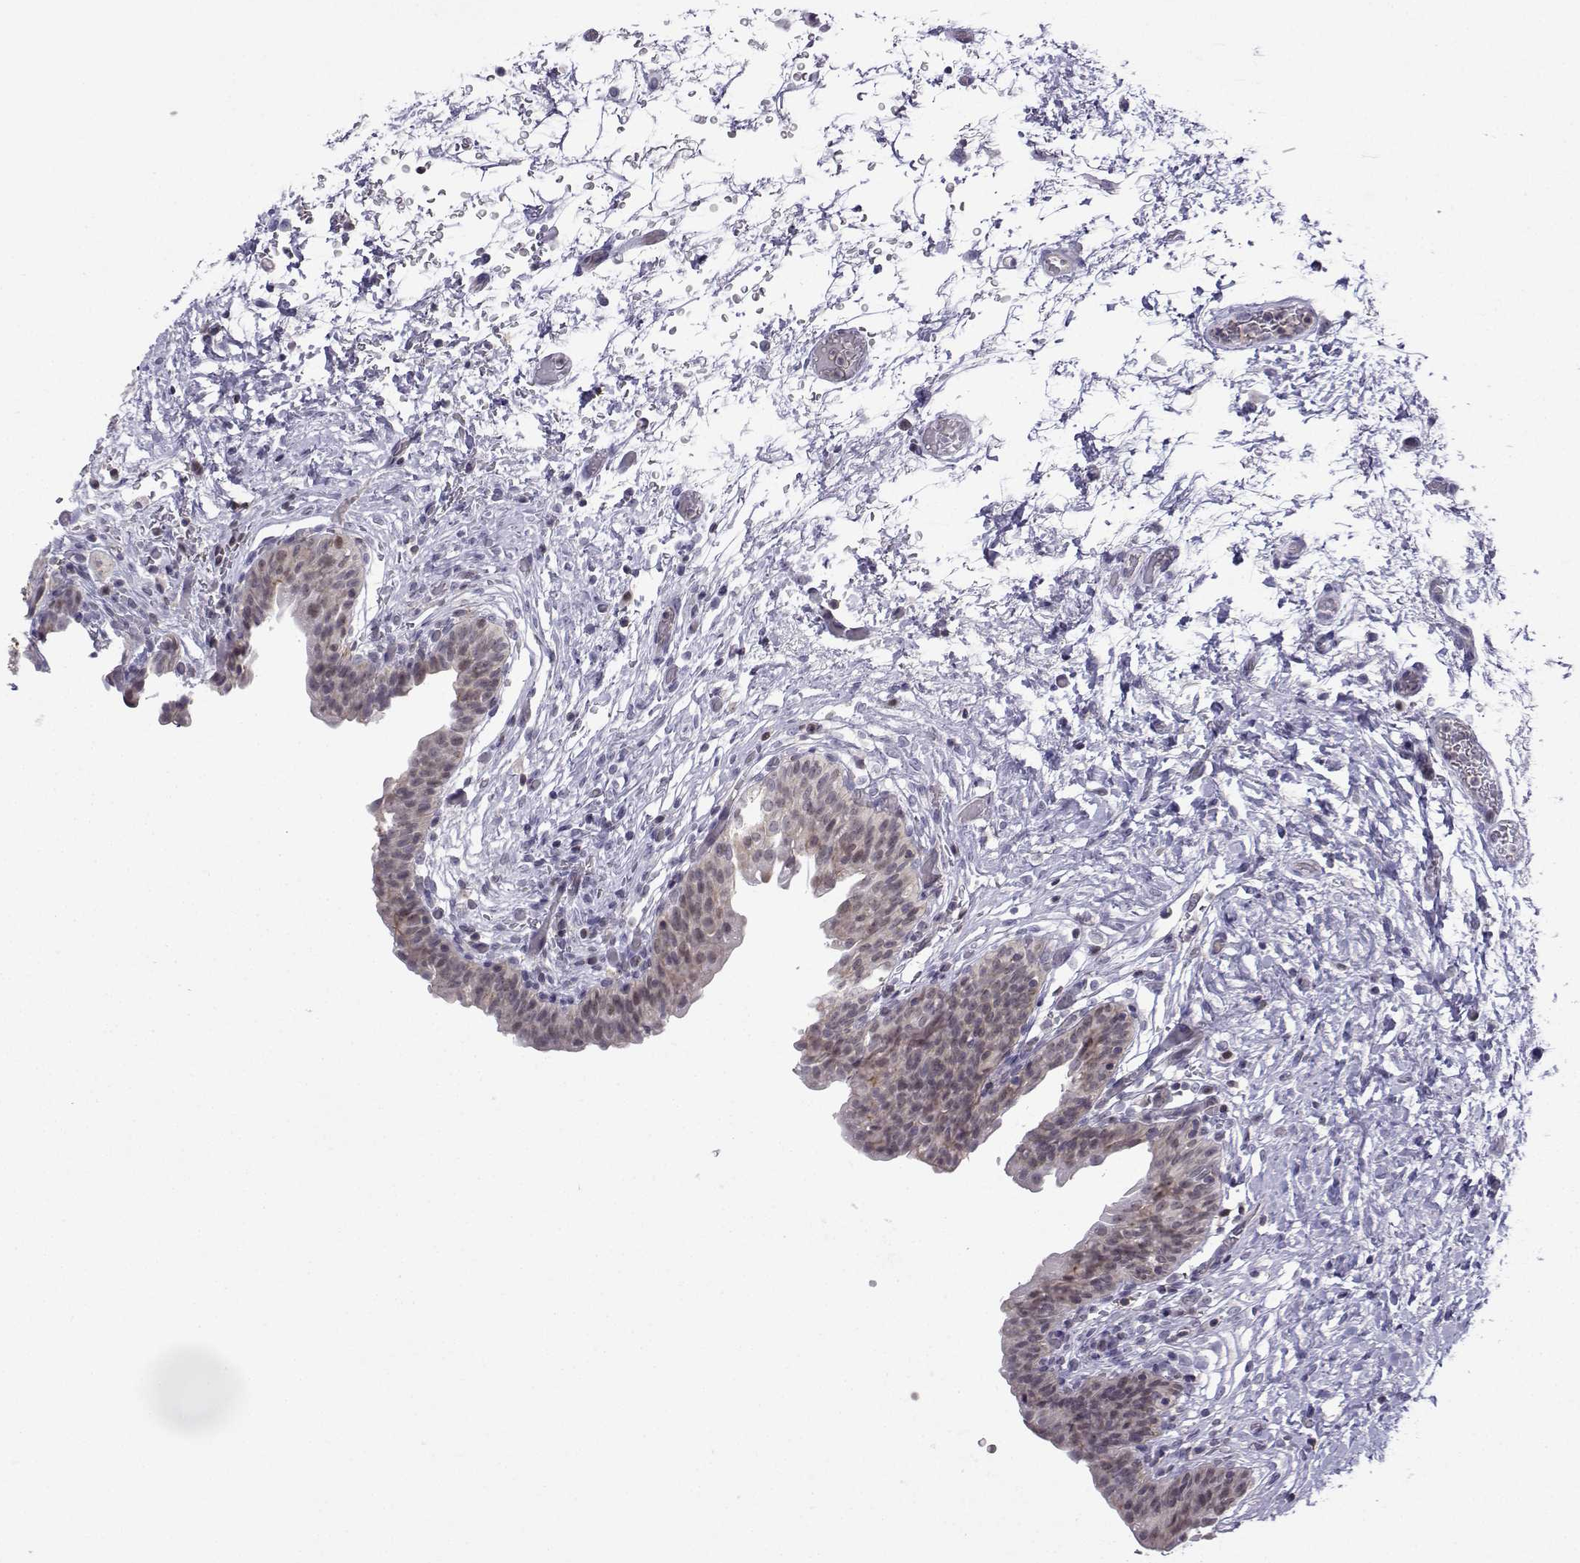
{"staining": {"intensity": "weak", "quantity": "<25%", "location": "cytoplasmic/membranous,nuclear"}, "tissue": "urinary bladder", "cell_type": "Urothelial cells", "image_type": "normal", "snomed": [{"axis": "morphology", "description": "Normal tissue, NOS"}, {"axis": "topography", "description": "Urinary bladder"}], "caption": "Benign urinary bladder was stained to show a protein in brown. There is no significant staining in urothelial cells.", "gene": "INCENP", "patient": {"sex": "male", "age": 69}}